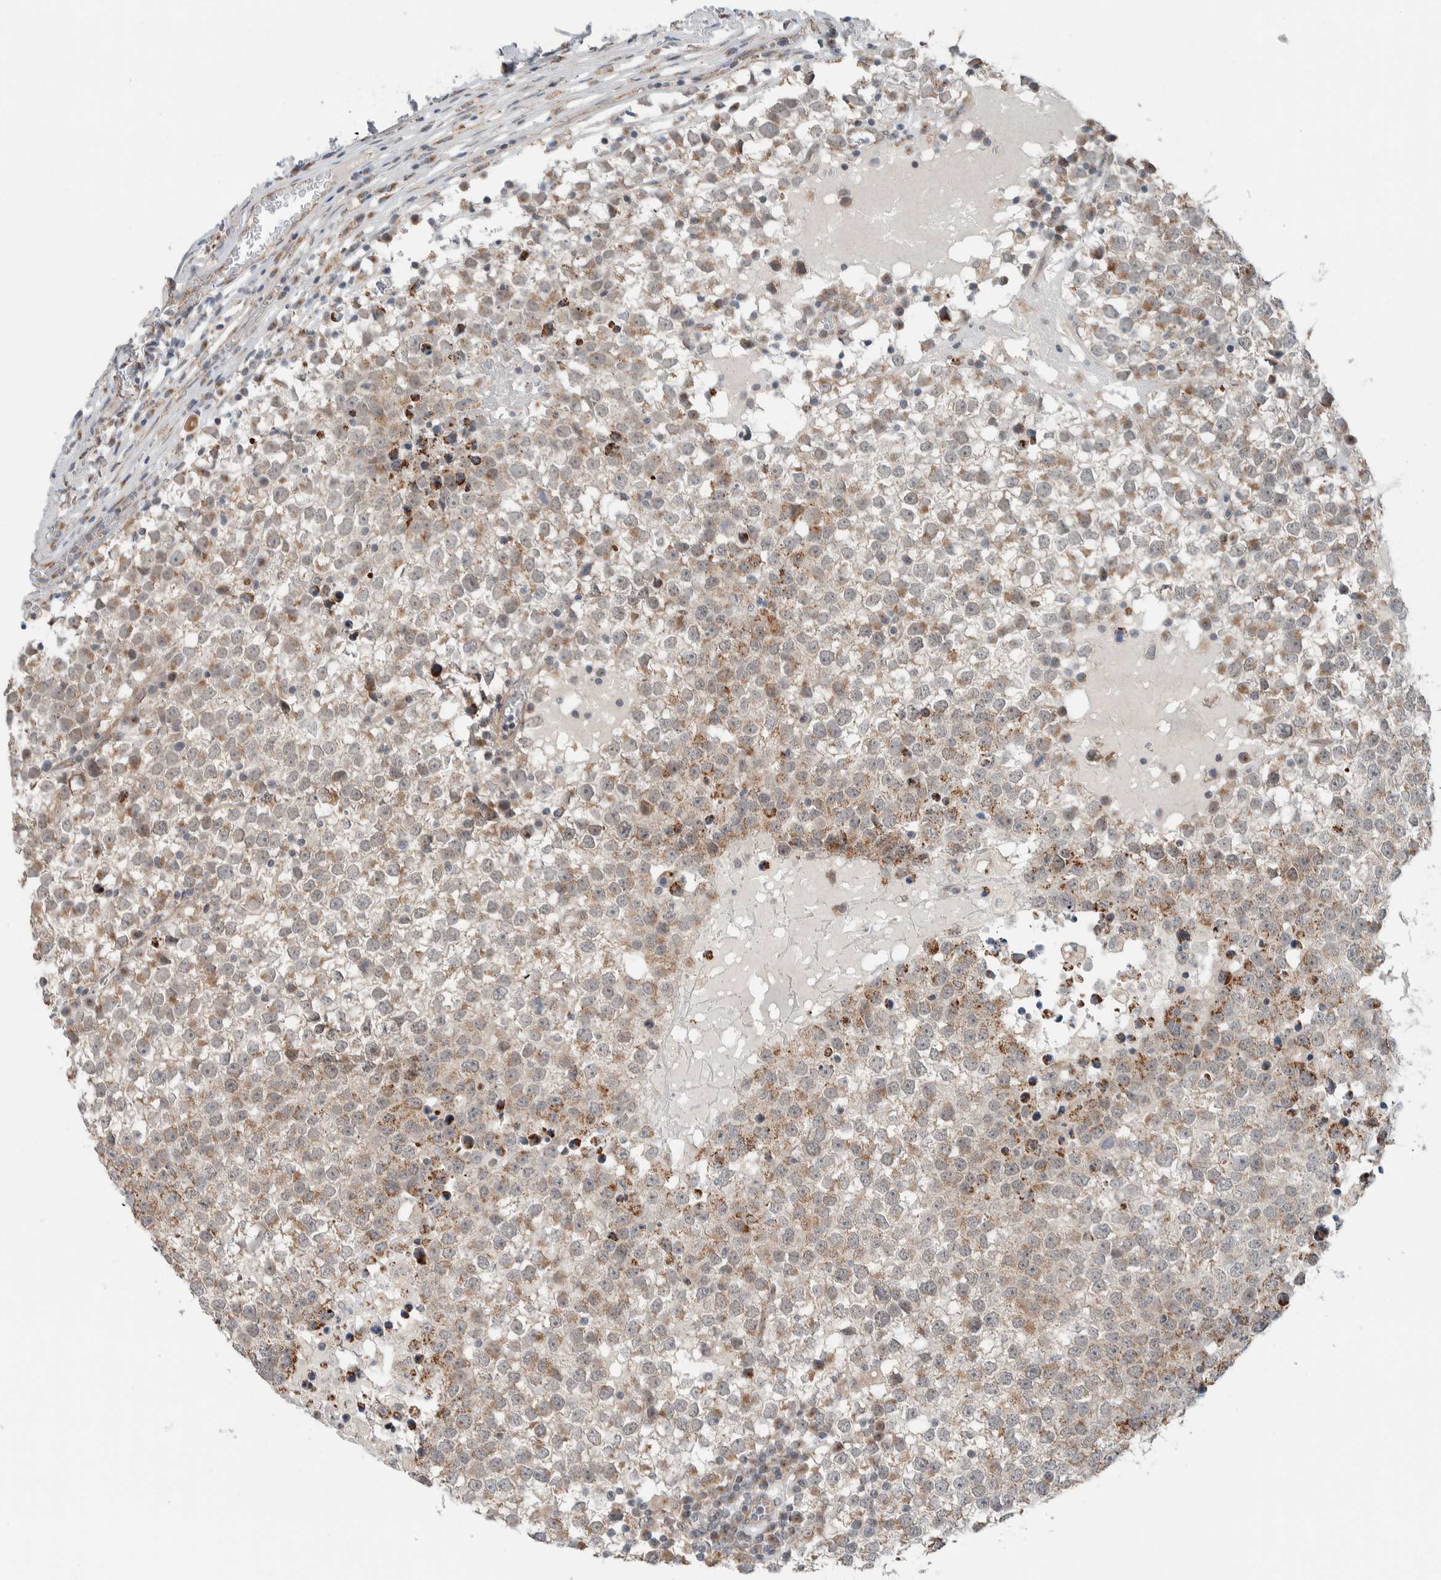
{"staining": {"intensity": "moderate", "quantity": "25%-75%", "location": "cytoplasmic/membranous"}, "tissue": "testis cancer", "cell_type": "Tumor cells", "image_type": "cancer", "snomed": [{"axis": "morphology", "description": "Seminoma, NOS"}, {"axis": "topography", "description": "Testis"}], "caption": "Immunohistochemical staining of human testis seminoma shows medium levels of moderate cytoplasmic/membranous protein staining in about 25%-75% of tumor cells. The staining was performed using DAB (3,3'-diaminobenzidine) to visualize the protein expression in brown, while the nuclei were stained in blue with hematoxylin (Magnification: 20x).", "gene": "RERE", "patient": {"sex": "male", "age": 65}}